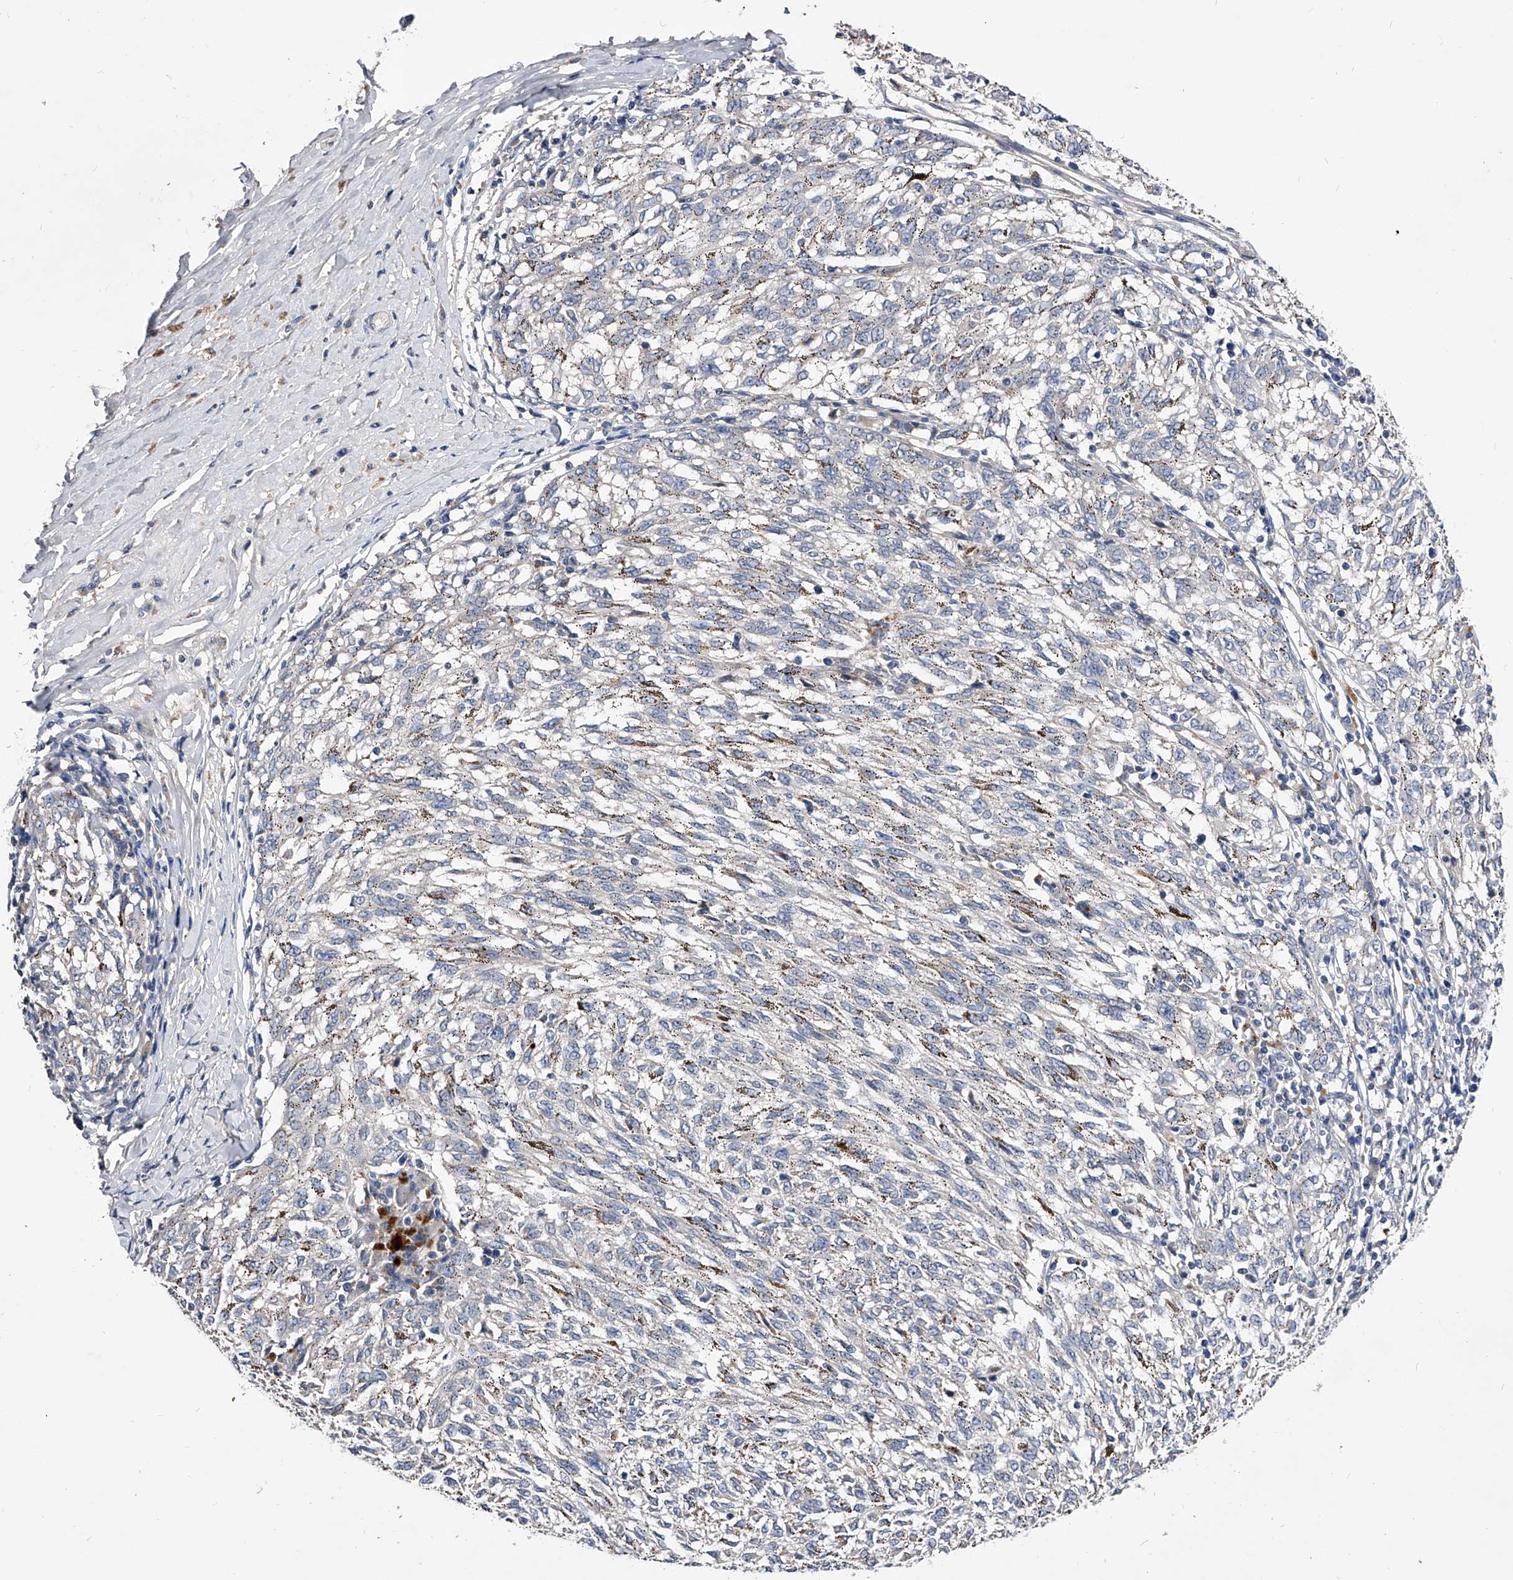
{"staining": {"intensity": "negative", "quantity": "none", "location": "none"}, "tissue": "melanoma", "cell_type": "Tumor cells", "image_type": "cancer", "snomed": [{"axis": "morphology", "description": "Malignant melanoma, NOS"}, {"axis": "topography", "description": "Skin"}], "caption": "IHC photomicrograph of human malignant melanoma stained for a protein (brown), which reveals no positivity in tumor cells.", "gene": "ARL4C", "patient": {"sex": "female", "age": 72}}